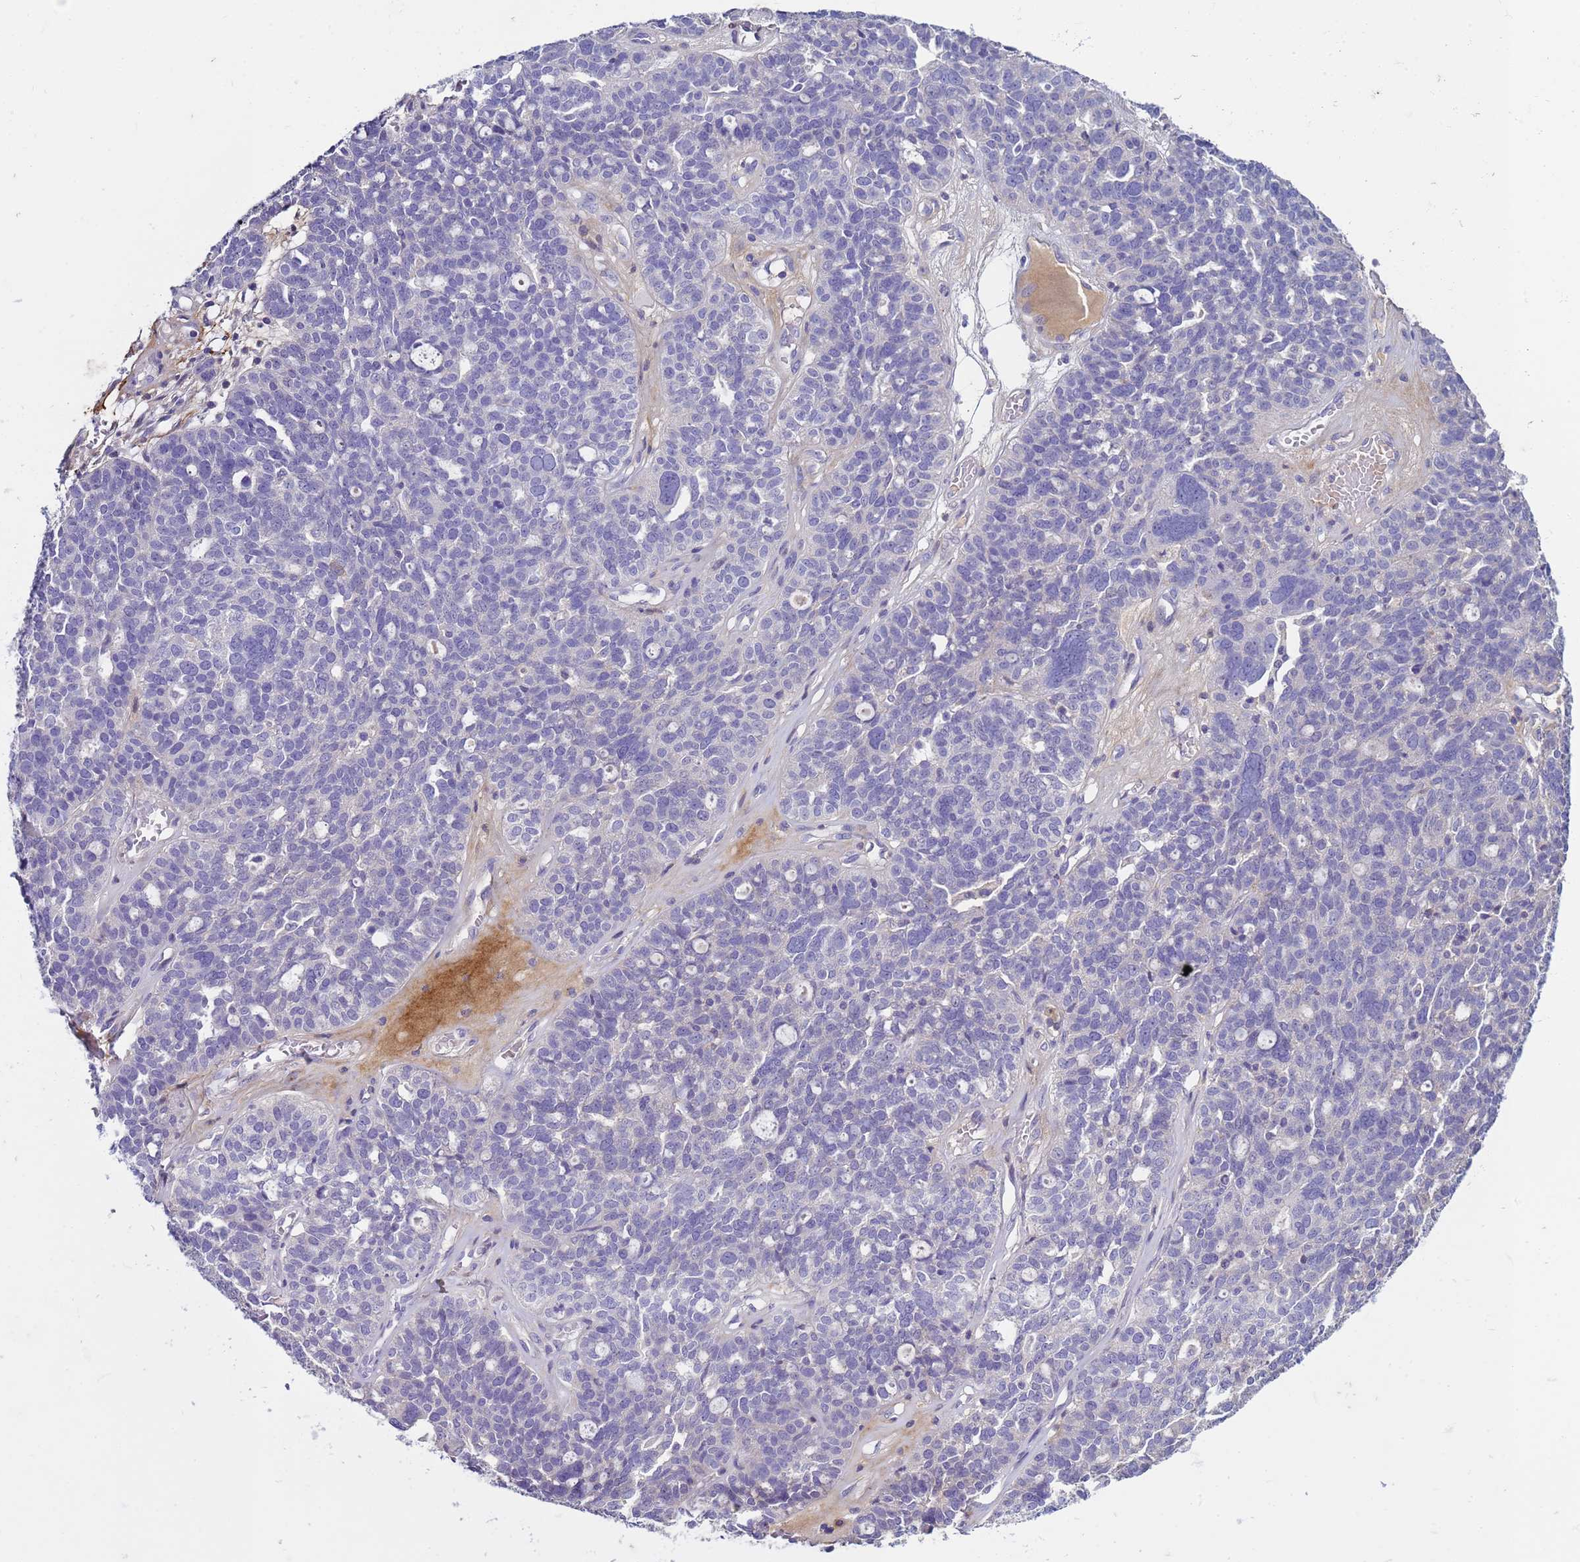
{"staining": {"intensity": "negative", "quantity": "none", "location": "none"}, "tissue": "ovarian cancer", "cell_type": "Tumor cells", "image_type": "cancer", "snomed": [{"axis": "morphology", "description": "Cystadenocarcinoma, serous, NOS"}, {"axis": "topography", "description": "Ovary"}], "caption": "Immunohistochemistry of human ovarian serous cystadenocarcinoma displays no expression in tumor cells.", "gene": "TRIM51", "patient": {"sex": "female", "age": 59}}